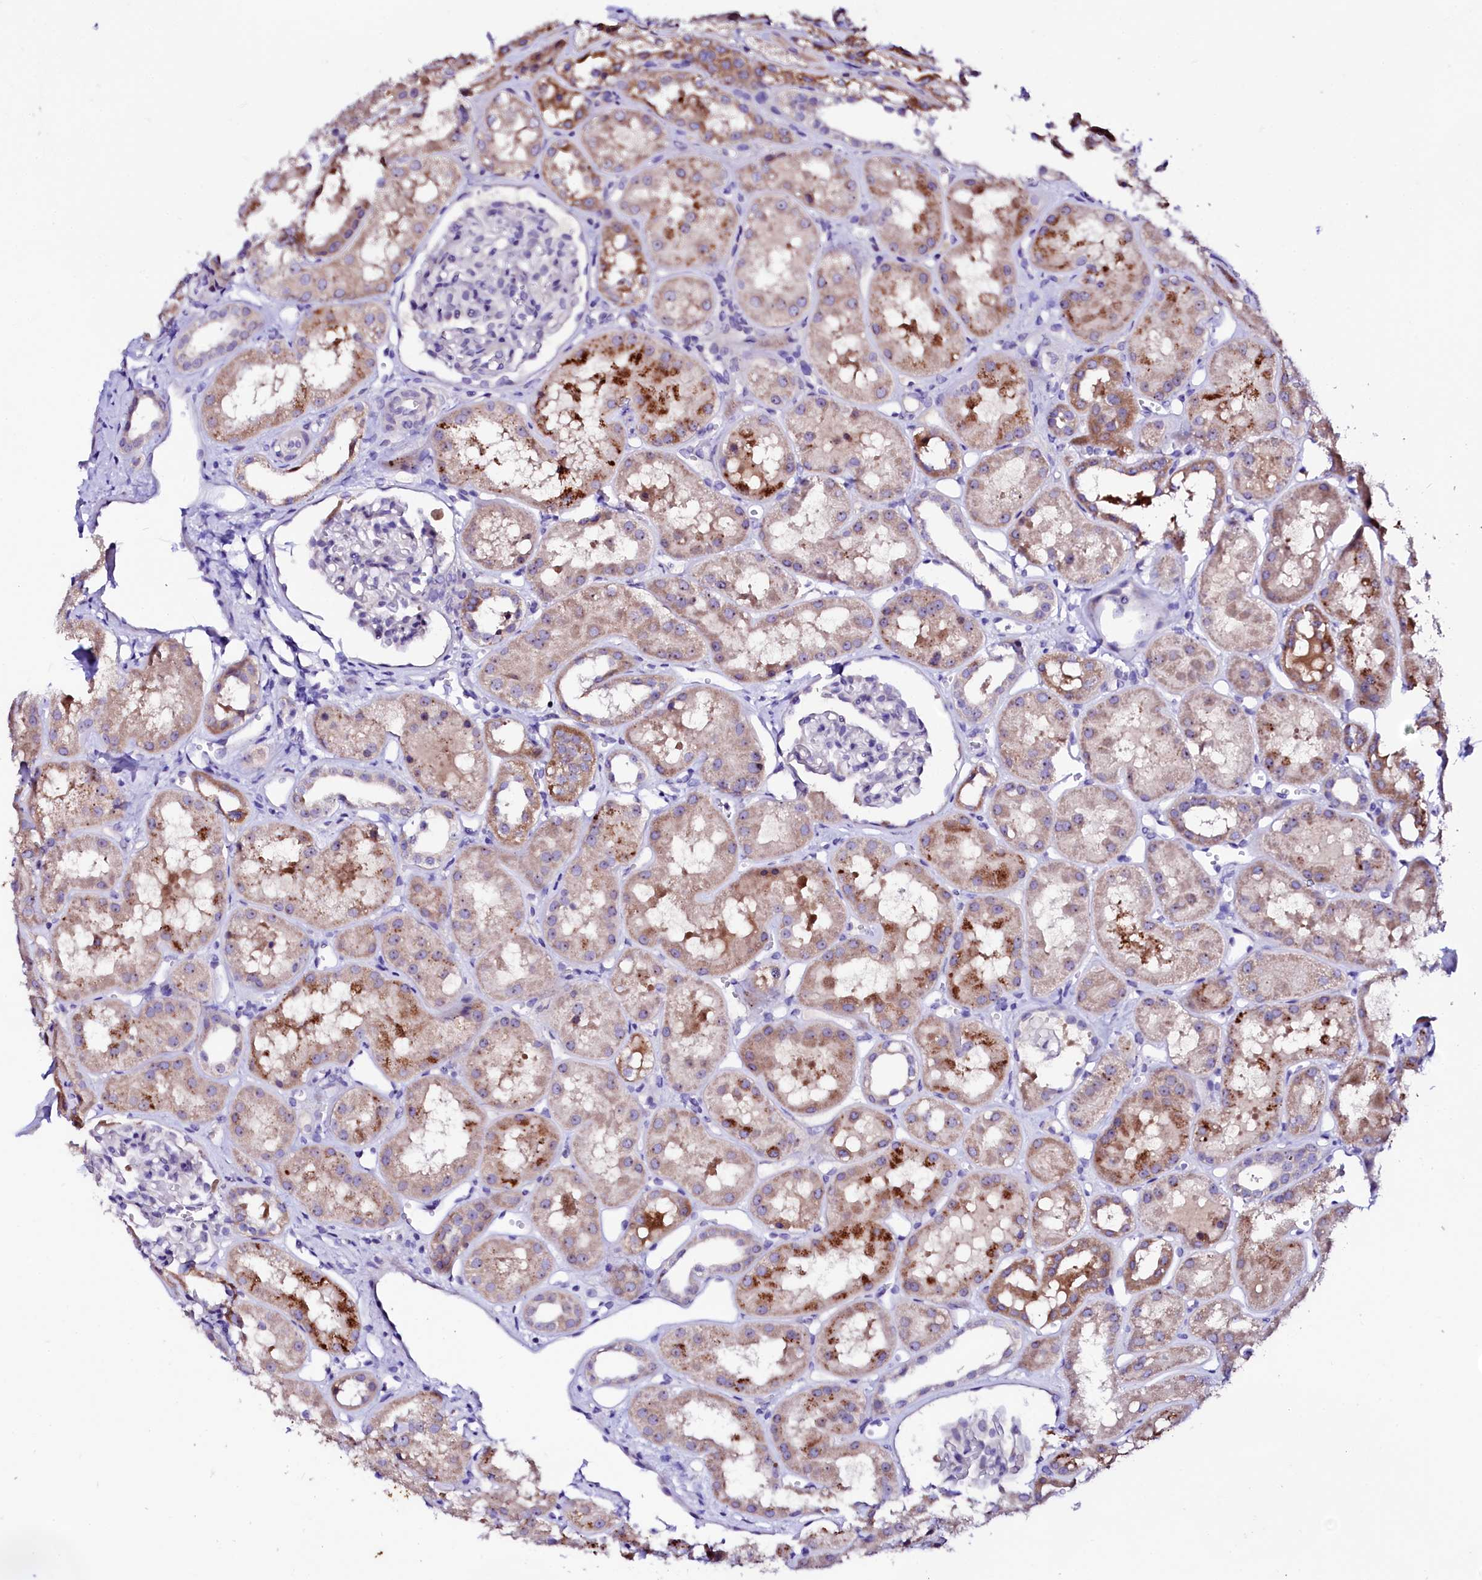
{"staining": {"intensity": "negative", "quantity": "none", "location": "none"}, "tissue": "kidney", "cell_type": "Cells in glomeruli", "image_type": "normal", "snomed": [{"axis": "morphology", "description": "Normal tissue, NOS"}, {"axis": "topography", "description": "Kidney"}], "caption": "Immunohistochemistry micrograph of unremarkable kidney stained for a protein (brown), which displays no expression in cells in glomeruli.", "gene": "BTBD16", "patient": {"sex": "male", "age": 16}}